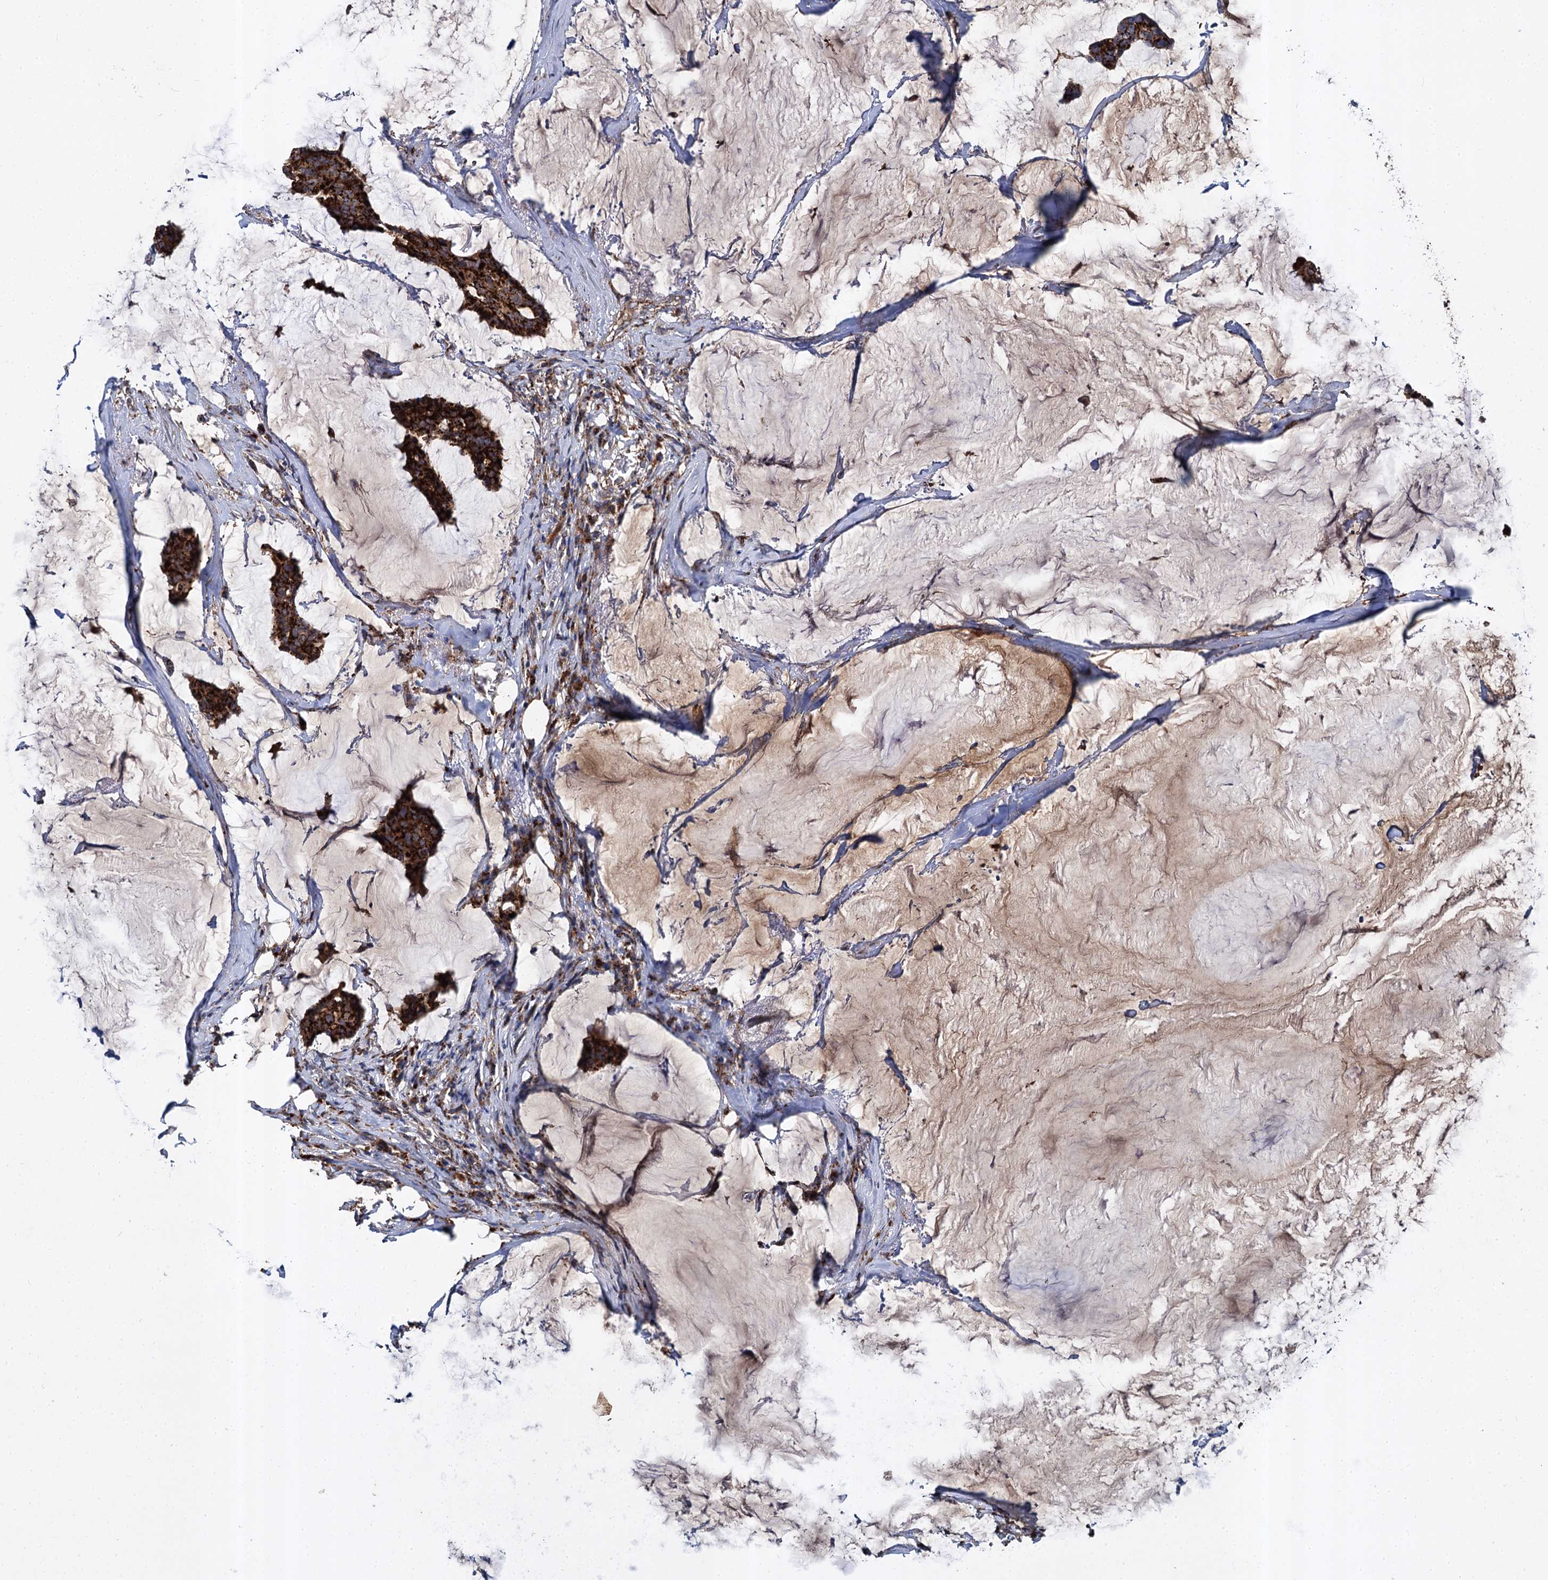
{"staining": {"intensity": "strong", "quantity": ">75%", "location": "cytoplasmic/membranous"}, "tissue": "breast cancer", "cell_type": "Tumor cells", "image_type": "cancer", "snomed": [{"axis": "morphology", "description": "Duct carcinoma"}, {"axis": "topography", "description": "Breast"}], "caption": "A histopathology image of breast cancer (infiltrating ductal carcinoma) stained for a protein shows strong cytoplasmic/membranous brown staining in tumor cells. (IHC, brightfield microscopy, high magnification).", "gene": "GBA1", "patient": {"sex": "female", "age": 93}}